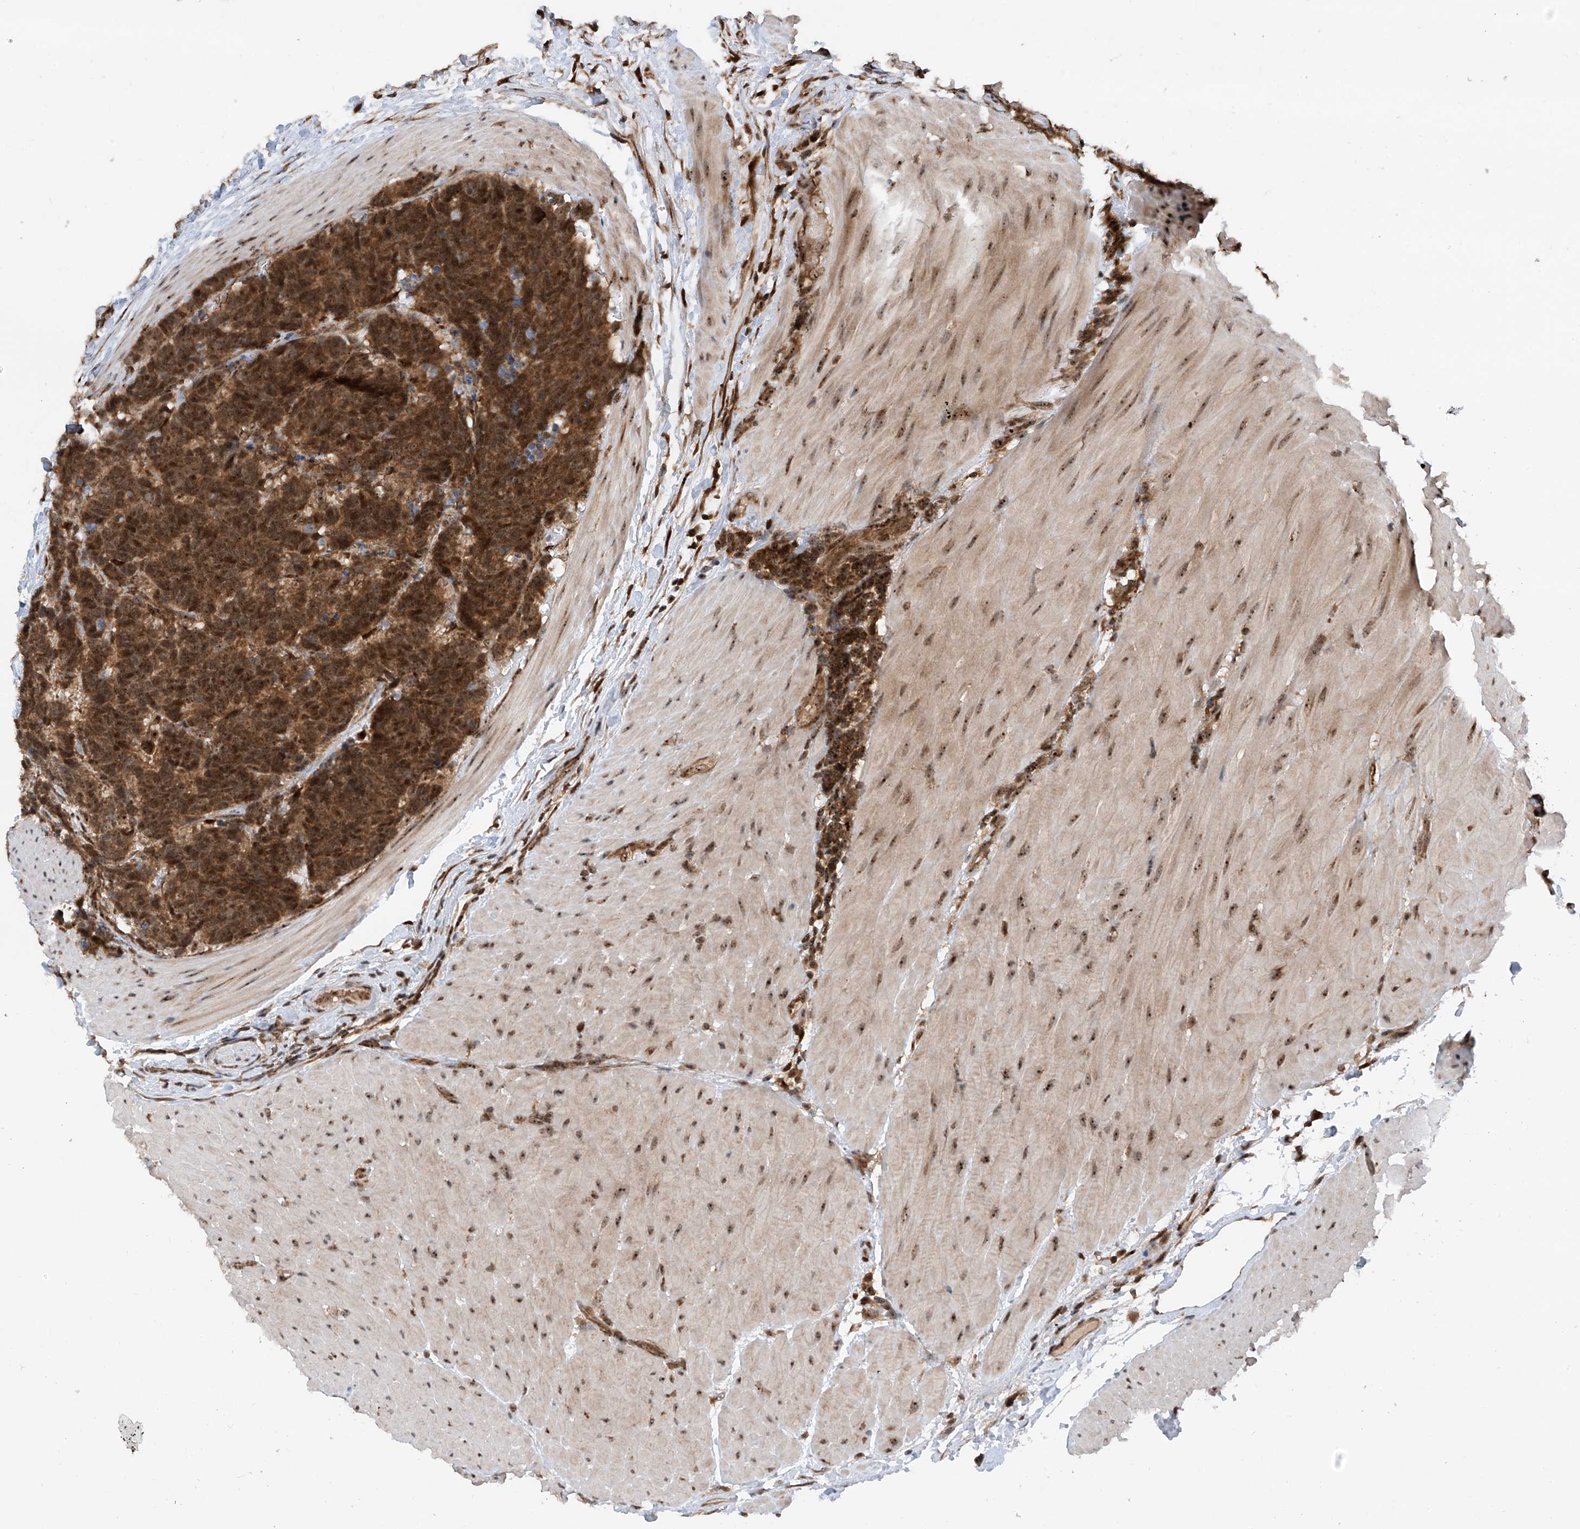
{"staining": {"intensity": "moderate", "quantity": ">75%", "location": "cytoplasmic/membranous,nuclear"}, "tissue": "carcinoid", "cell_type": "Tumor cells", "image_type": "cancer", "snomed": [{"axis": "morphology", "description": "Carcinoma, NOS"}, {"axis": "morphology", "description": "Carcinoid, malignant, NOS"}, {"axis": "topography", "description": "Urinary bladder"}], "caption": "This is an image of immunohistochemistry (IHC) staining of carcinoid, which shows moderate positivity in the cytoplasmic/membranous and nuclear of tumor cells.", "gene": "C1orf131", "patient": {"sex": "male", "age": 57}}